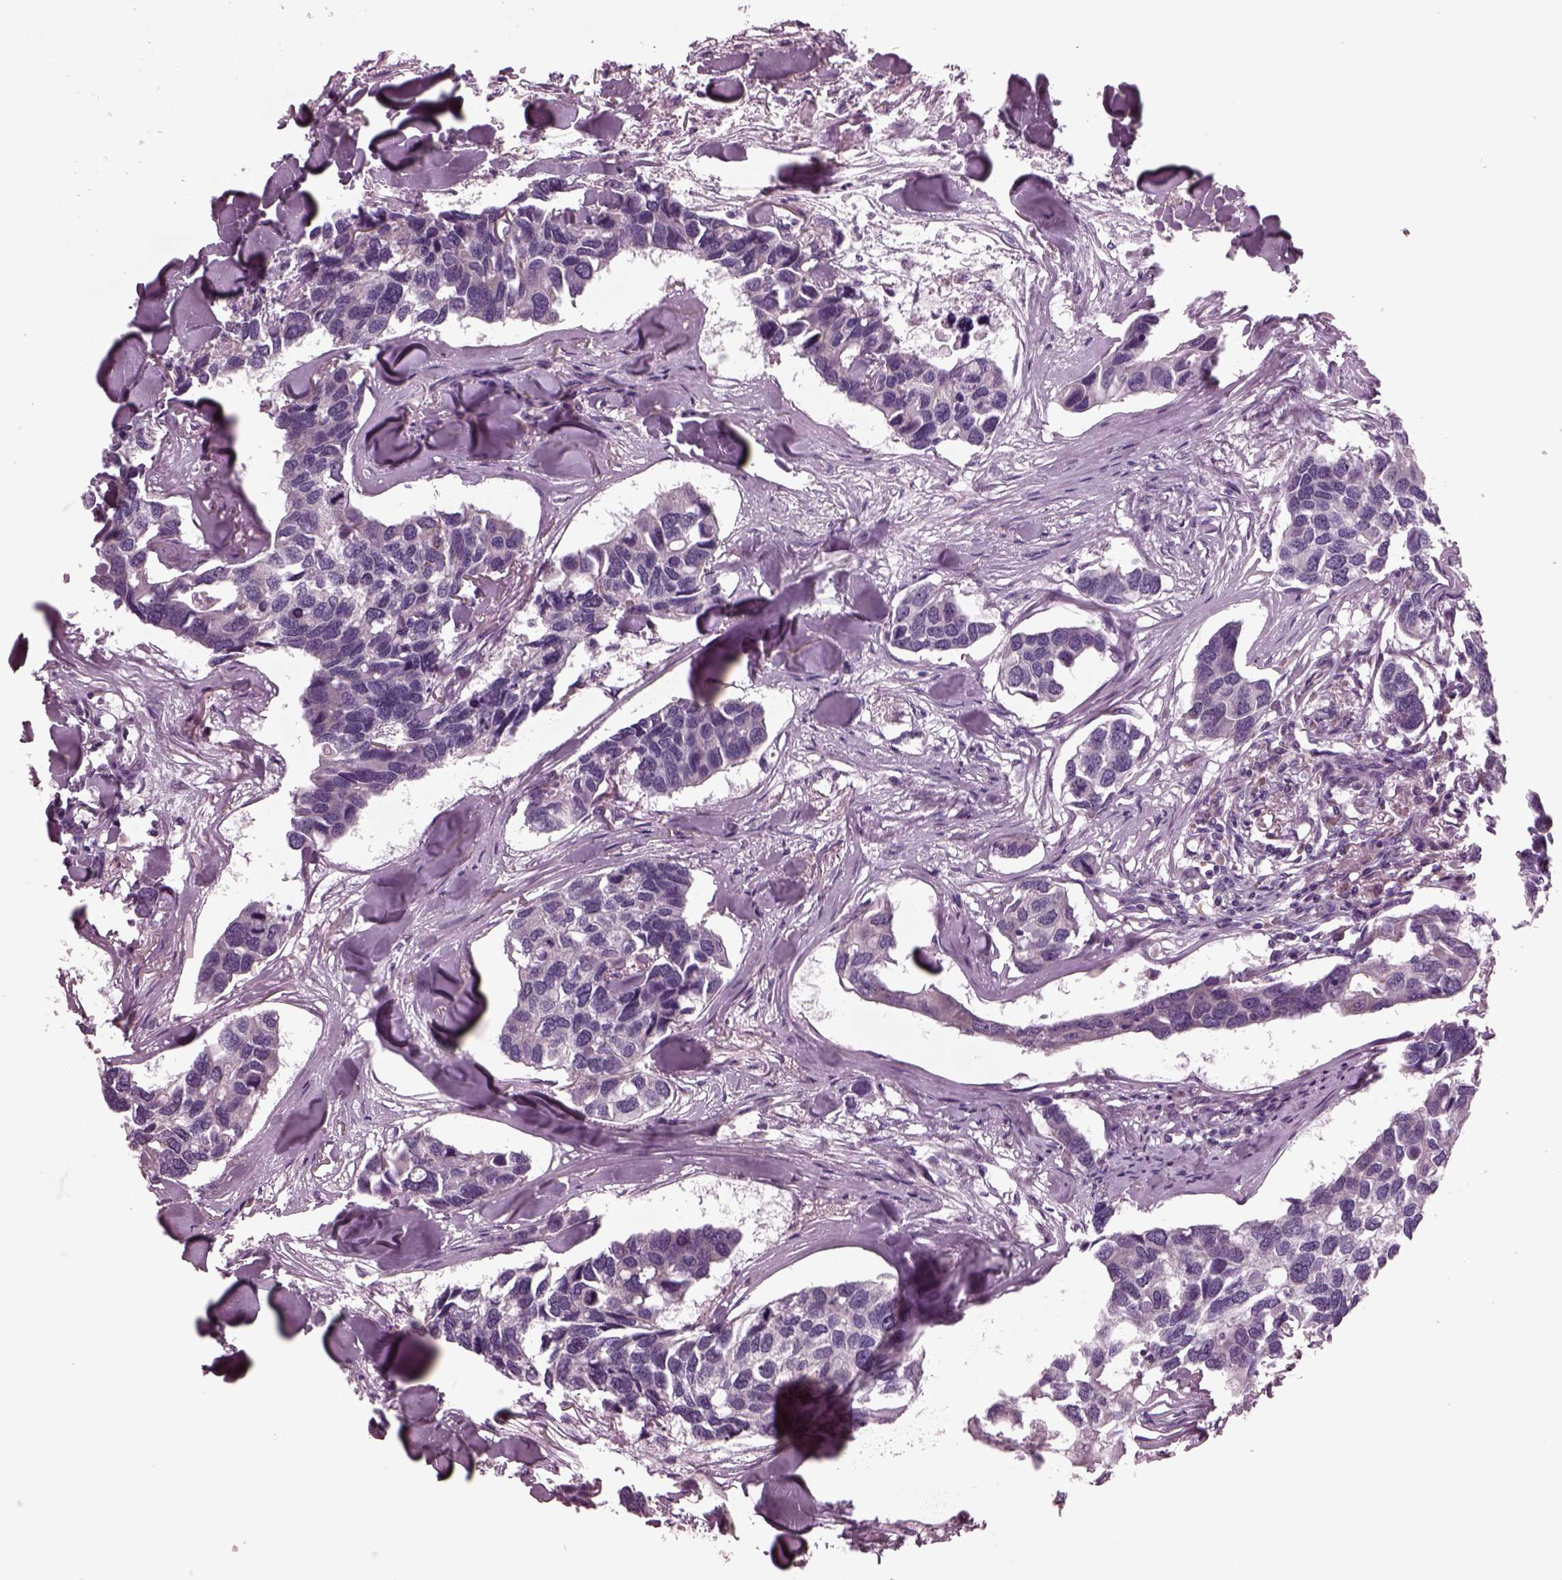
{"staining": {"intensity": "negative", "quantity": "none", "location": "none"}, "tissue": "breast cancer", "cell_type": "Tumor cells", "image_type": "cancer", "snomed": [{"axis": "morphology", "description": "Duct carcinoma"}, {"axis": "topography", "description": "Breast"}], "caption": "A high-resolution micrograph shows immunohistochemistry staining of invasive ductal carcinoma (breast), which exhibits no significant expression in tumor cells.", "gene": "AP4M1", "patient": {"sex": "female", "age": 83}}